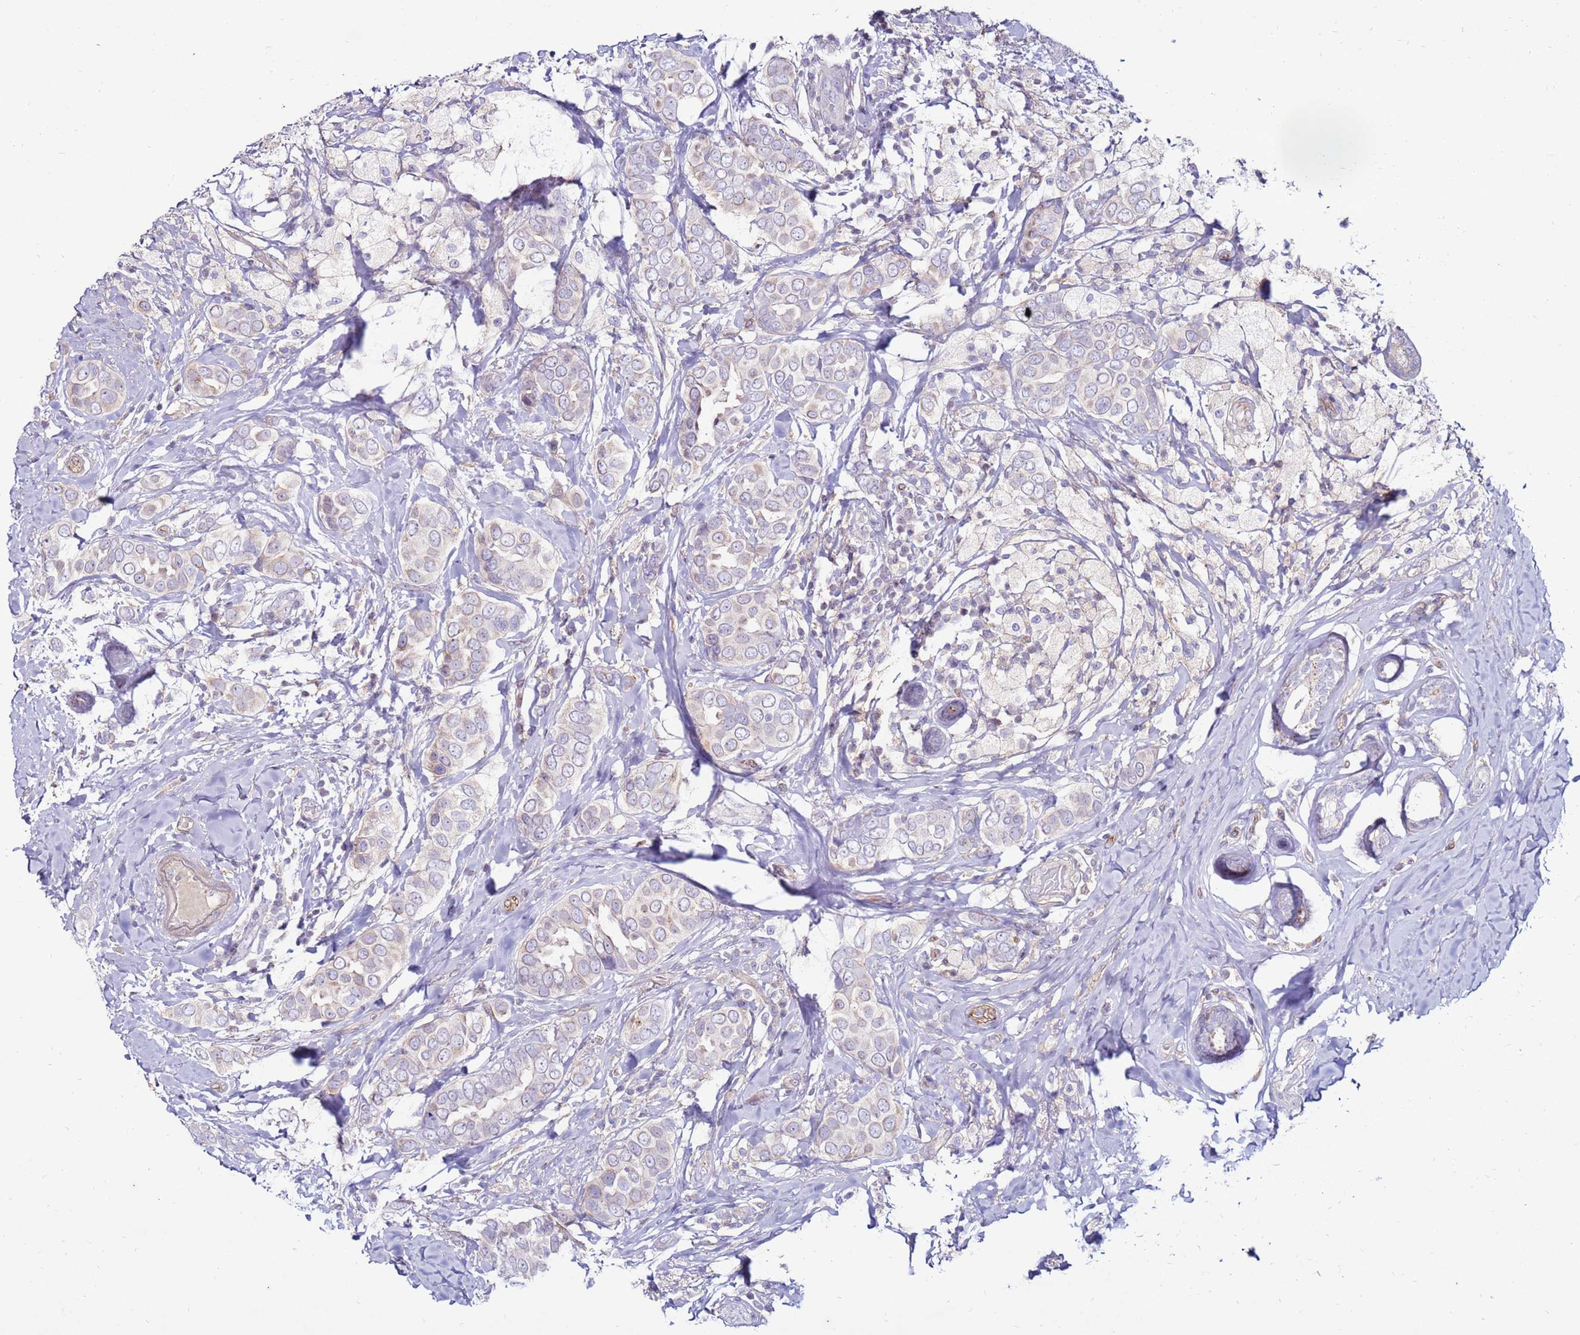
{"staining": {"intensity": "negative", "quantity": "none", "location": "none"}, "tissue": "breast cancer", "cell_type": "Tumor cells", "image_type": "cancer", "snomed": [{"axis": "morphology", "description": "Lobular carcinoma"}, {"axis": "topography", "description": "Breast"}], "caption": "IHC image of neoplastic tissue: human lobular carcinoma (breast) stained with DAB (3,3'-diaminobenzidine) displays no significant protein expression in tumor cells.", "gene": "CLEC4M", "patient": {"sex": "female", "age": 51}}